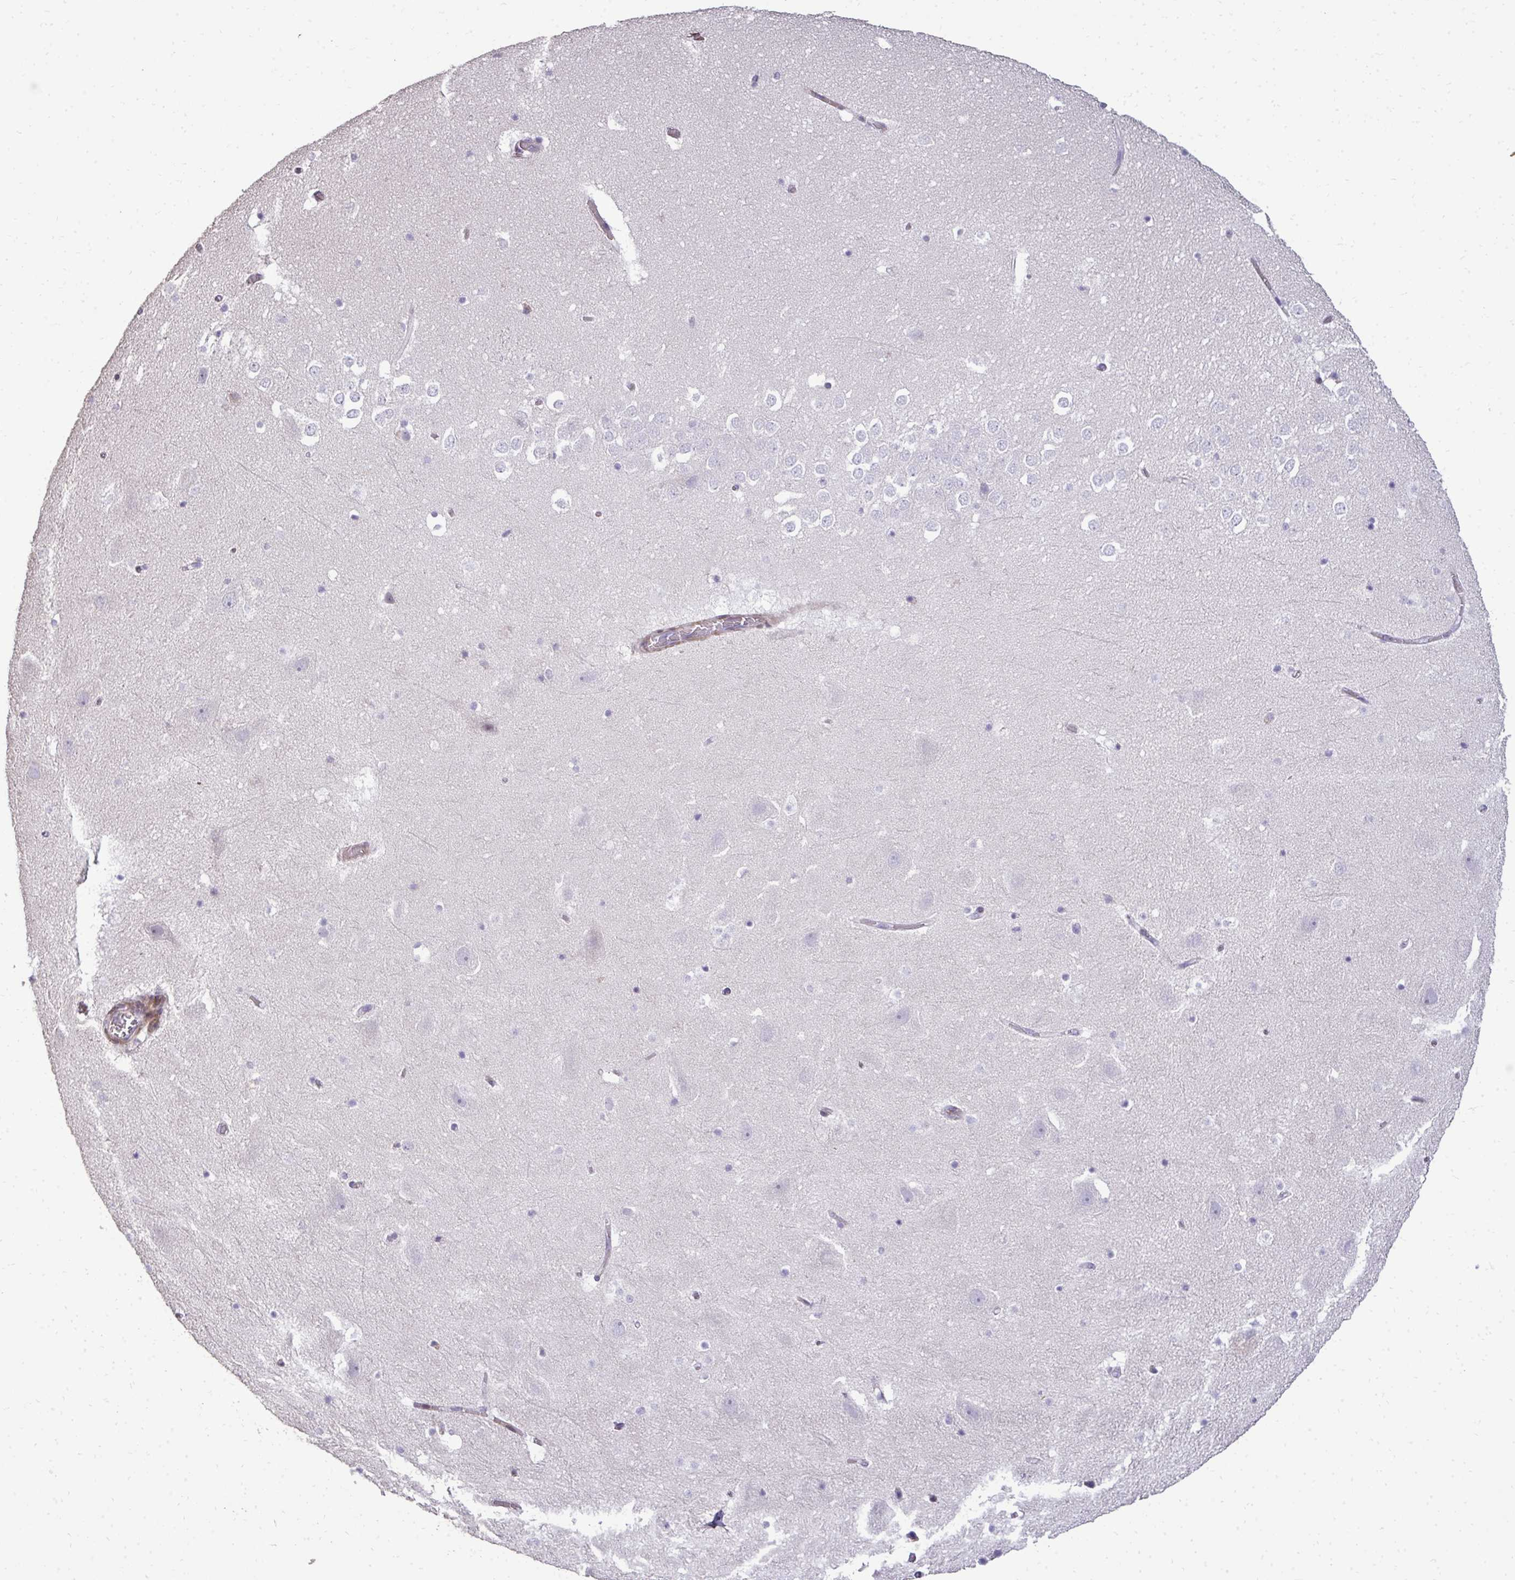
{"staining": {"intensity": "negative", "quantity": "none", "location": "none"}, "tissue": "hippocampus", "cell_type": "Glial cells", "image_type": "normal", "snomed": [{"axis": "morphology", "description": "Normal tissue, NOS"}, {"axis": "topography", "description": "Hippocampus"}], "caption": "Immunohistochemical staining of benign human hippocampus reveals no significant positivity in glial cells.", "gene": "FIBCD1", "patient": {"sex": "female", "age": 42}}